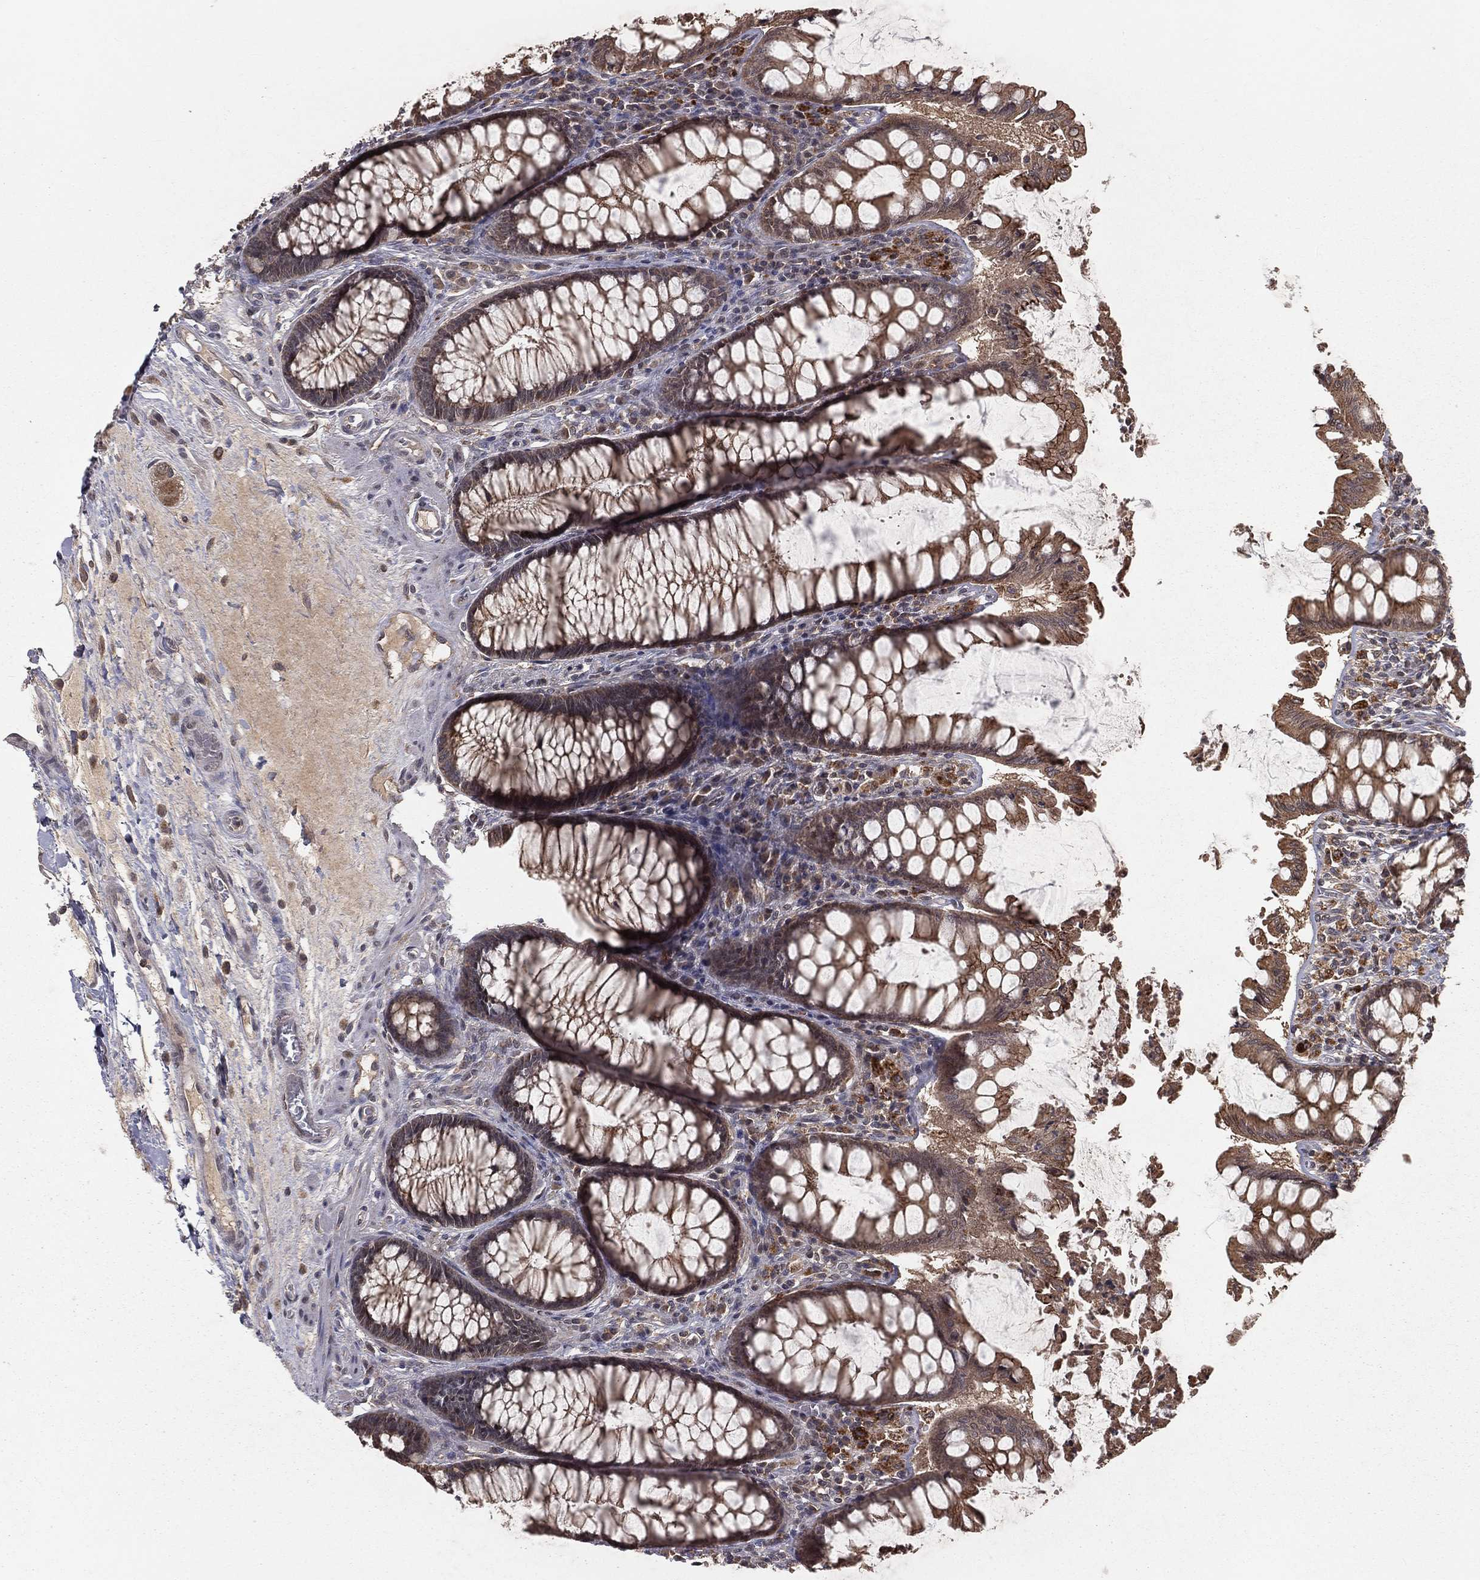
{"staining": {"intensity": "moderate", "quantity": ">75%", "location": "cytoplasmic/membranous"}, "tissue": "colon", "cell_type": "Glandular cells", "image_type": "normal", "snomed": [{"axis": "morphology", "description": "Normal tissue, NOS"}, {"axis": "topography", "description": "Colon"}], "caption": "Human colon stained with a brown dye displays moderate cytoplasmic/membranous positive positivity in about >75% of glandular cells.", "gene": "ZDHHC15", "patient": {"sex": "female", "age": 65}}